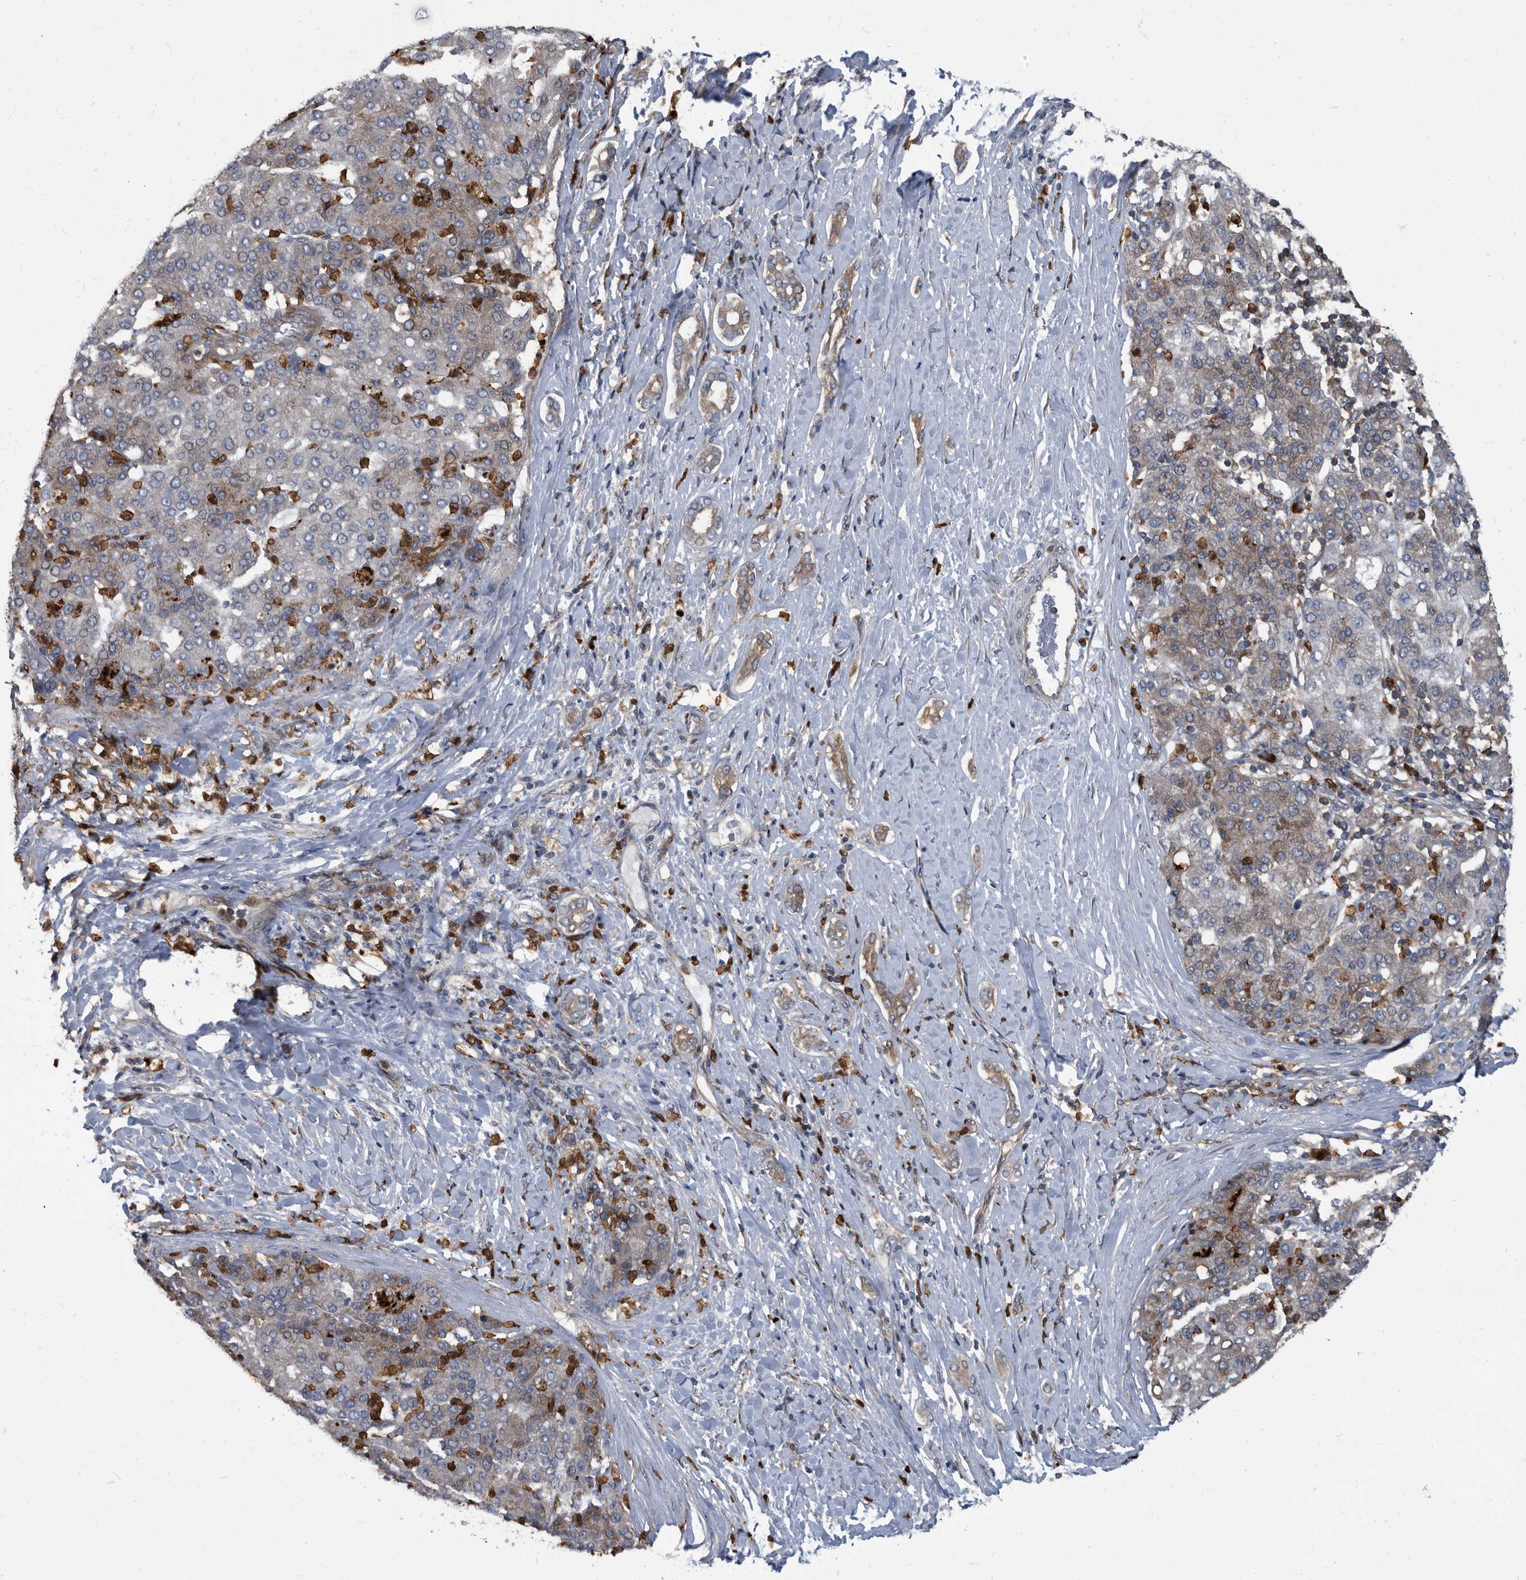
{"staining": {"intensity": "weak", "quantity": "<25%", "location": "cytoplasmic/membranous"}, "tissue": "liver cancer", "cell_type": "Tumor cells", "image_type": "cancer", "snomed": [{"axis": "morphology", "description": "Carcinoma, Hepatocellular, NOS"}, {"axis": "topography", "description": "Liver"}], "caption": "A histopathology image of liver cancer stained for a protein reveals no brown staining in tumor cells. (DAB (3,3'-diaminobenzidine) immunohistochemistry (IHC), high magnification).", "gene": "CDV3", "patient": {"sex": "male", "age": 65}}